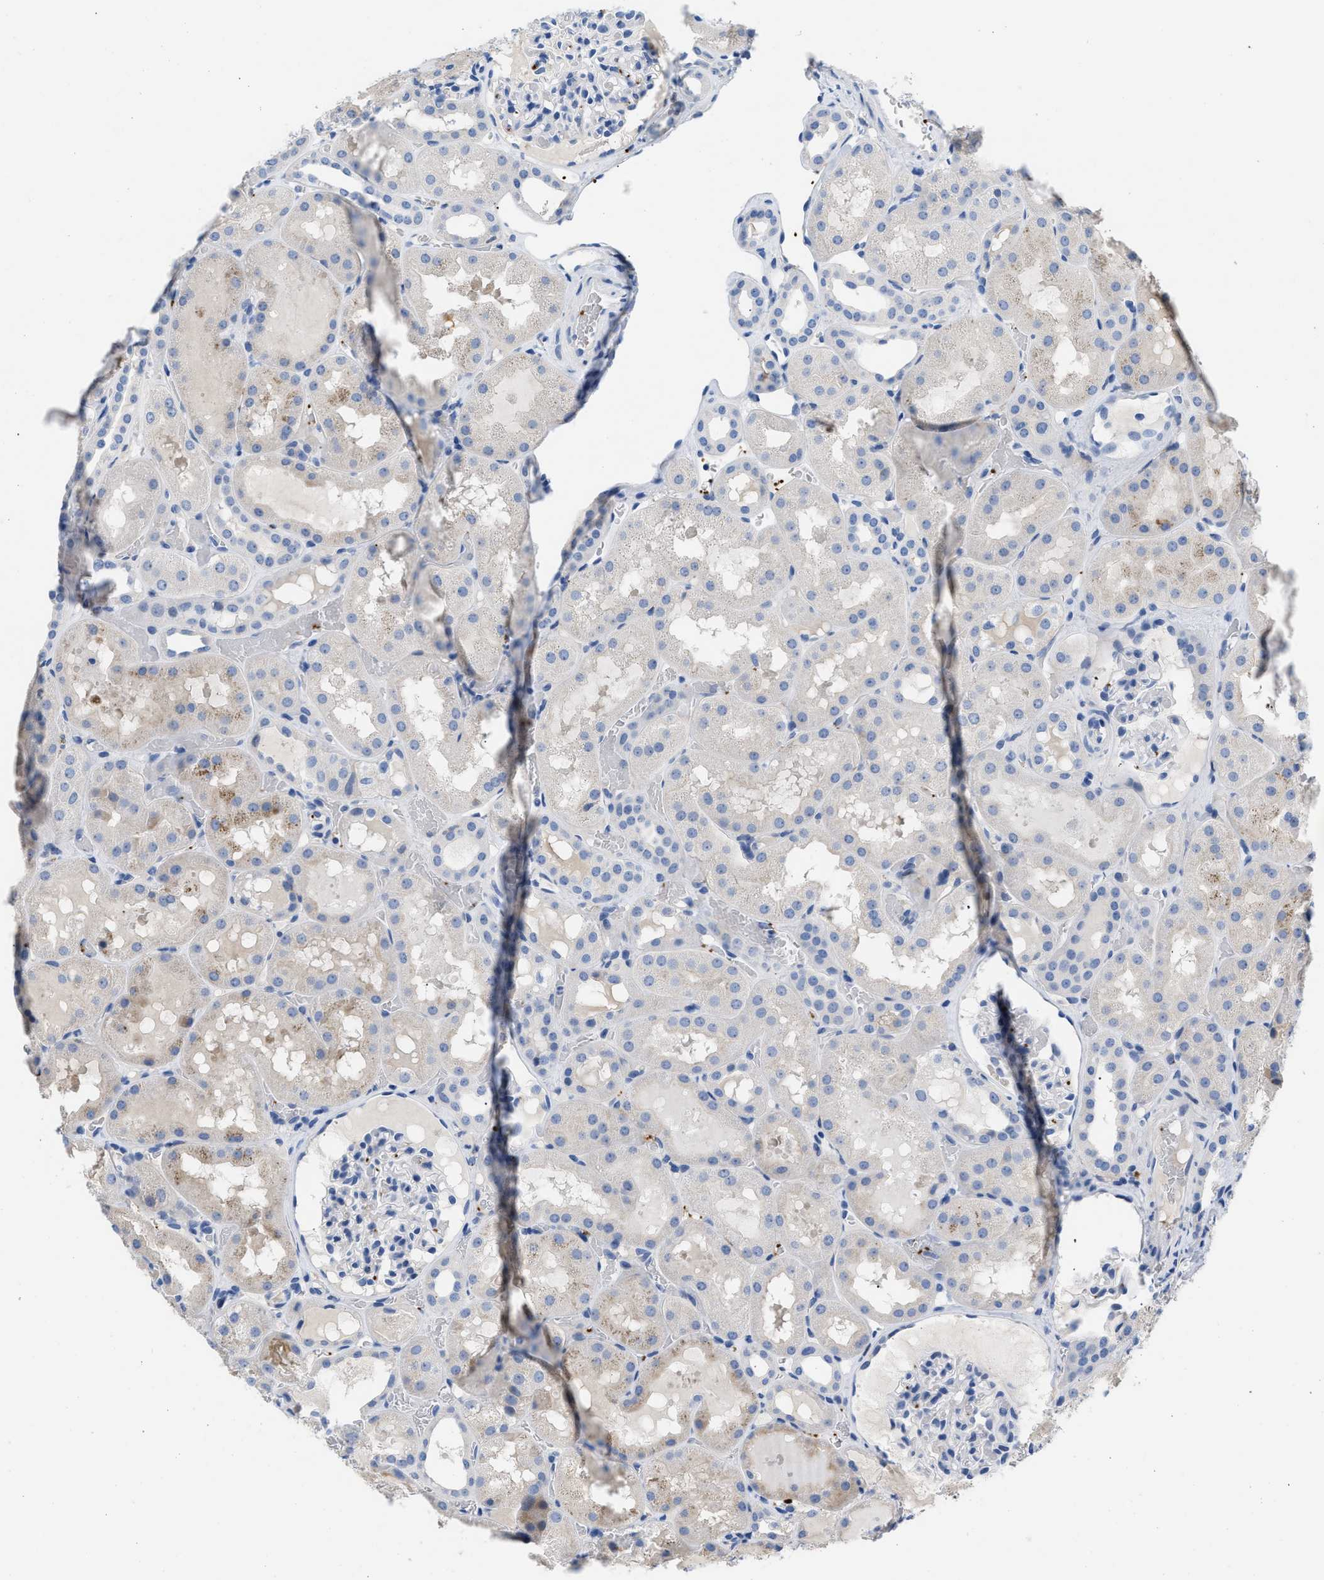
{"staining": {"intensity": "negative", "quantity": "none", "location": "none"}, "tissue": "kidney", "cell_type": "Cells in glomeruli", "image_type": "normal", "snomed": [{"axis": "morphology", "description": "Normal tissue, NOS"}, {"axis": "topography", "description": "Kidney"}, {"axis": "topography", "description": "Urinary bladder"}], "caption": "An IHC photomicrograph of unremarkable kidney is shown. There is no staining in cells in glomeruli of kidney.", "gene": "FGF18", "patient": {"sex": "male", "age": 16}}